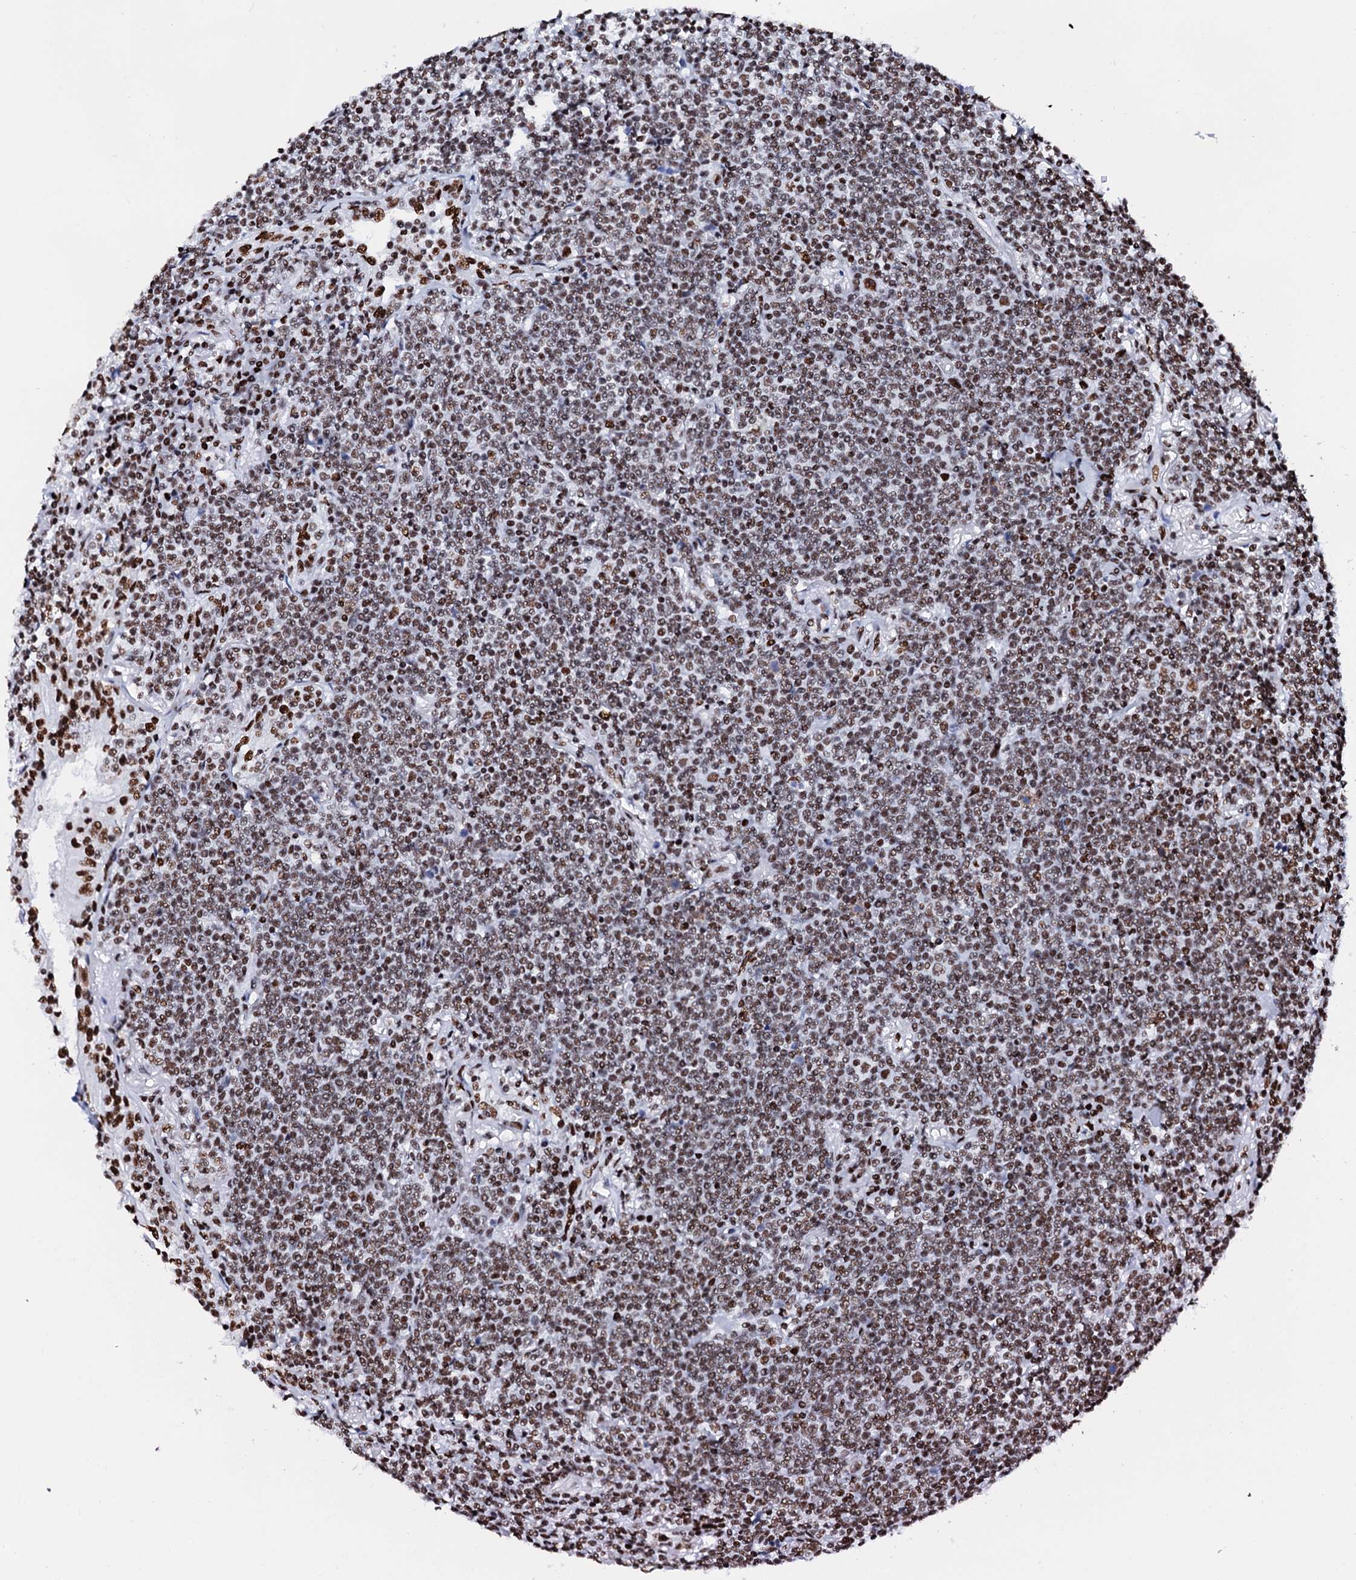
{"staining": {"intensity": "moderate", "quantity": ">75%", "location": "nuclear"}, "tissue": "lymphoma", "cell_type": "Tumor cells", "image_type": "cancer", "snomed": [{"axis": "morphology", "description": "Malignant lymphoma, non-Hodgkin's type, Low grade"}, {"axis": "topography", "description": "Lung"}], "caption": "Moderate nuclear staining is appreciated in approximately >75% of tumor cells in malignant lymphoma, non-Hodgkin's type (low-grade).", "gene": "RALY", "patient": {"sex": "female", "age": 71}}